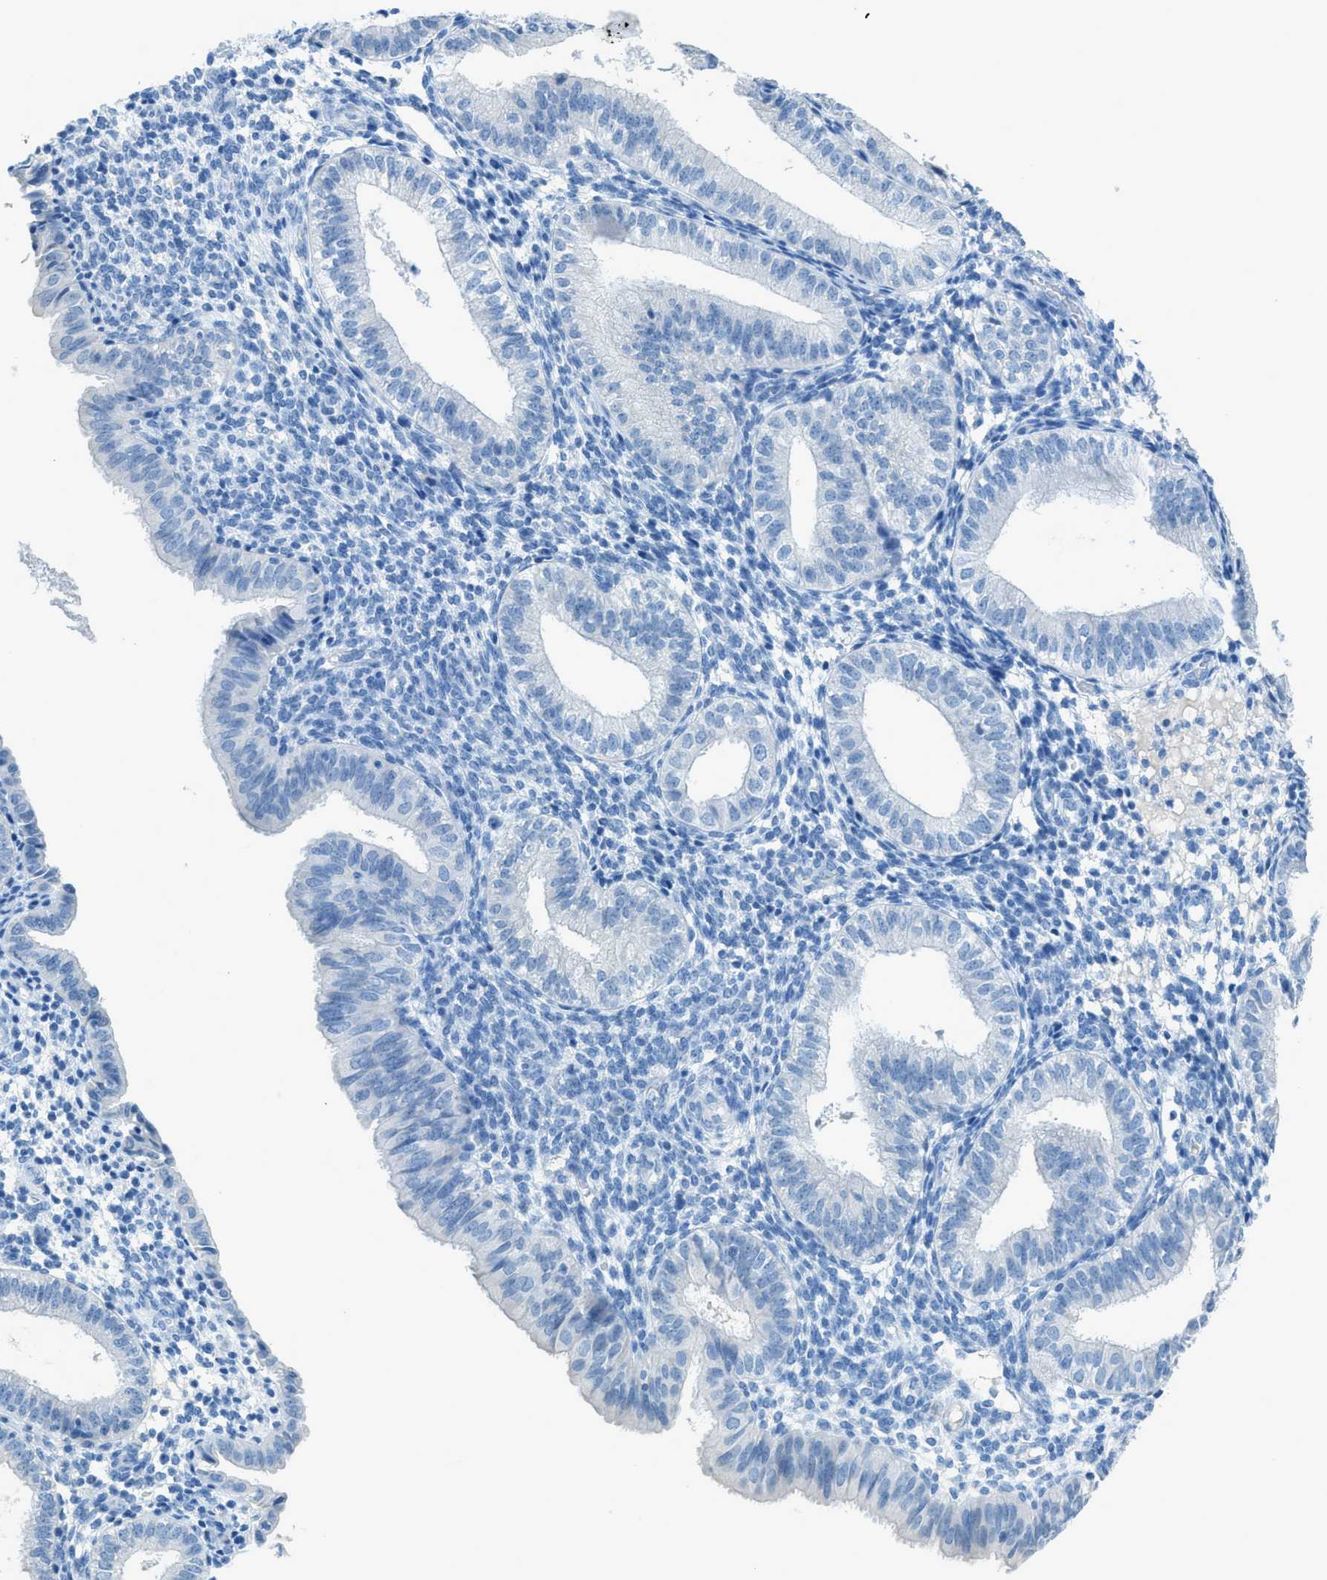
{"staining": {"intensity": "negative", "quantity": "none", "location": "none"}, "tissue": "endometrium", "cell_type": "Cells in endometrial stroma", "image_type": "normal", "snomed": [{"axis": "morphology", "description": "Normal tissue, NOS"}, {"axis": "topography", "description": "Endometrium"}], "caption": "This is a histopathology image of immunohistochemistry staining of benign endometrium, which shows no staining in cells in endometrial stroma.", "gene": "ACAN", "patient": {"sex": "female", "age": 39}}